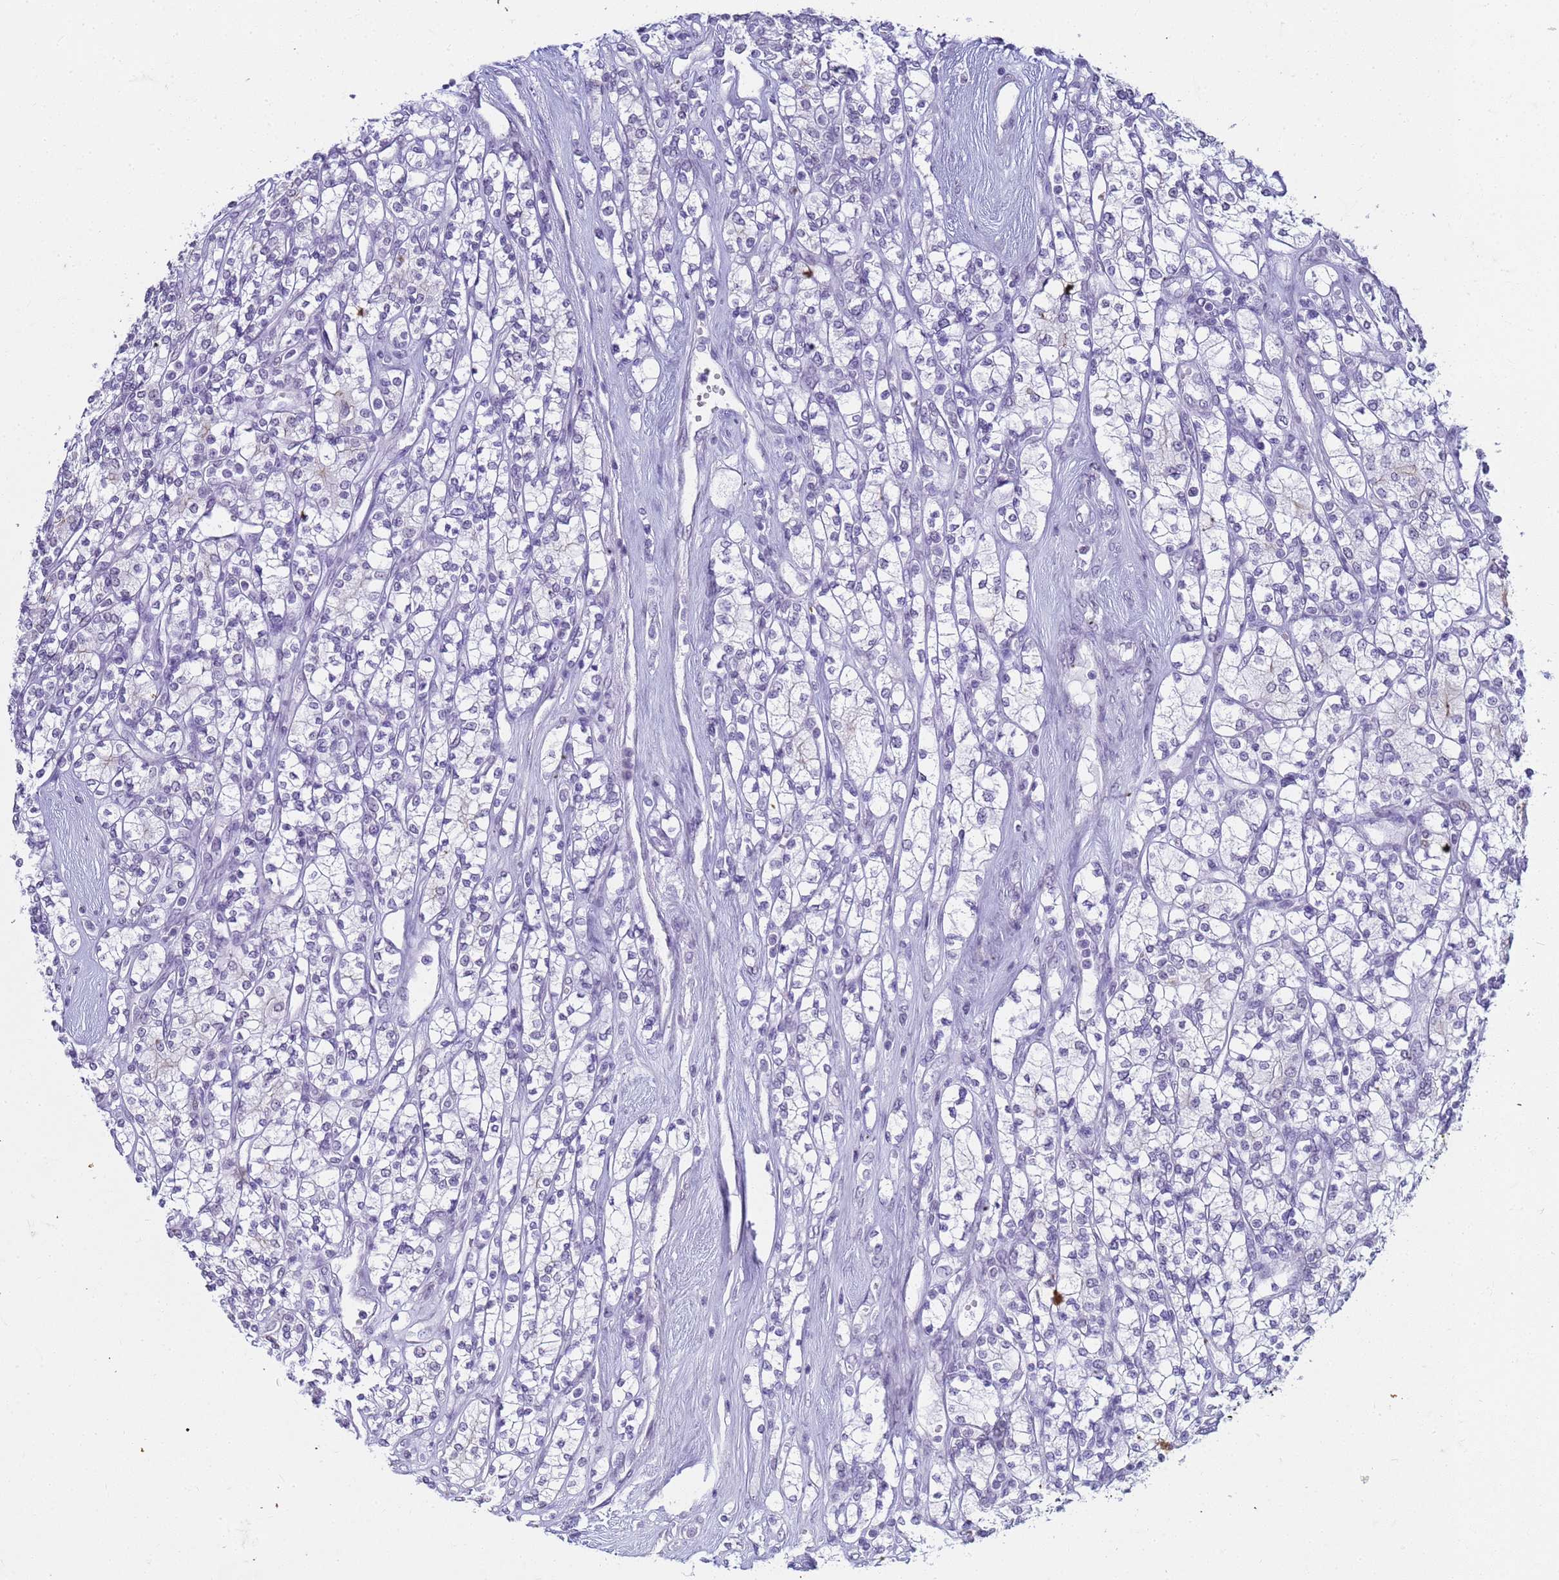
{"staining": {"intensity": "negative", "quantity": "none", "location": "none"}, "tissue": "renal cancer", "cell_type": "Tumor cells", "image_type": "cancer", "snomed": [{"axis": "morphology", "description": "Adenocarcinoma, NOS"}, {"axis": "topography", "description": "Kidney"}], "caption": "The immunohistochemistry (IHC) histopathology image has no significant expression in tumor cells of adenocarcinoma (renal) tissue. The staining is performed using DAB (3,3'-diaminobenzidine) brown chromogen with nuclei counter-stained in using hematoxylin.", "gene": "SLC7A9", "patient": {"sex": "male", "age": 77}}